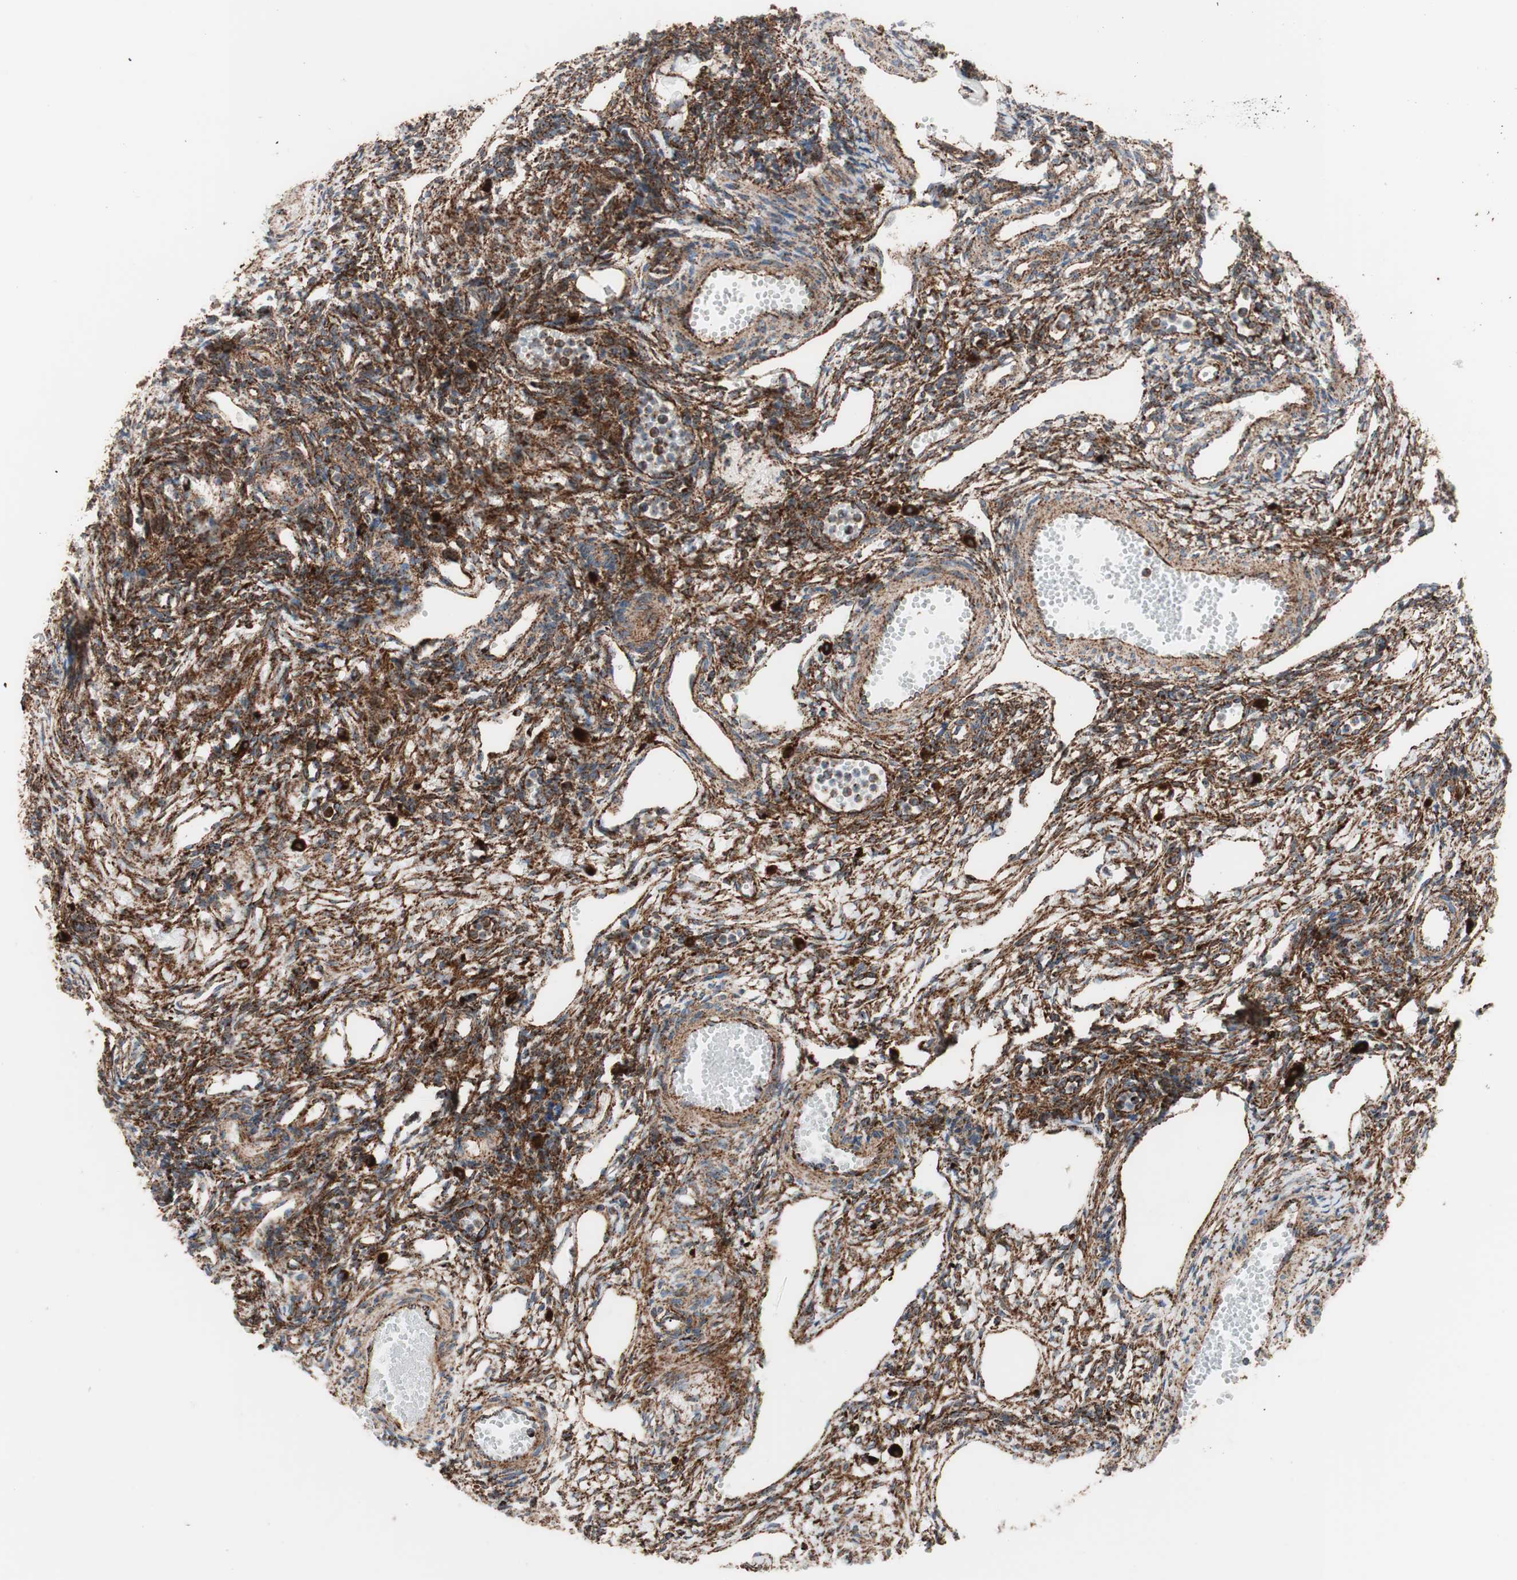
{"staining": {"intensity": "strong", "quantity": ">75%", "location": "cytoplasmic/membranous"}, "tissue": "ovary", "cell_type": "Ovarian stroma cells", "image_type": "normal", "snomed": [{"axis": "morphology", "description": "Normal tissue, NOS"}, {"axis": "topography", "description": "Ovary"}], "caption": "This is a photomicrograph of immunohistochemistry (IHC) staining of unremarkable ovary, which shows strong positivity in the cytoplasmic/membranous of ovarian stroma cells.", "gene": "LAMP1", "patient": {"sex": "female", "age": 33}}